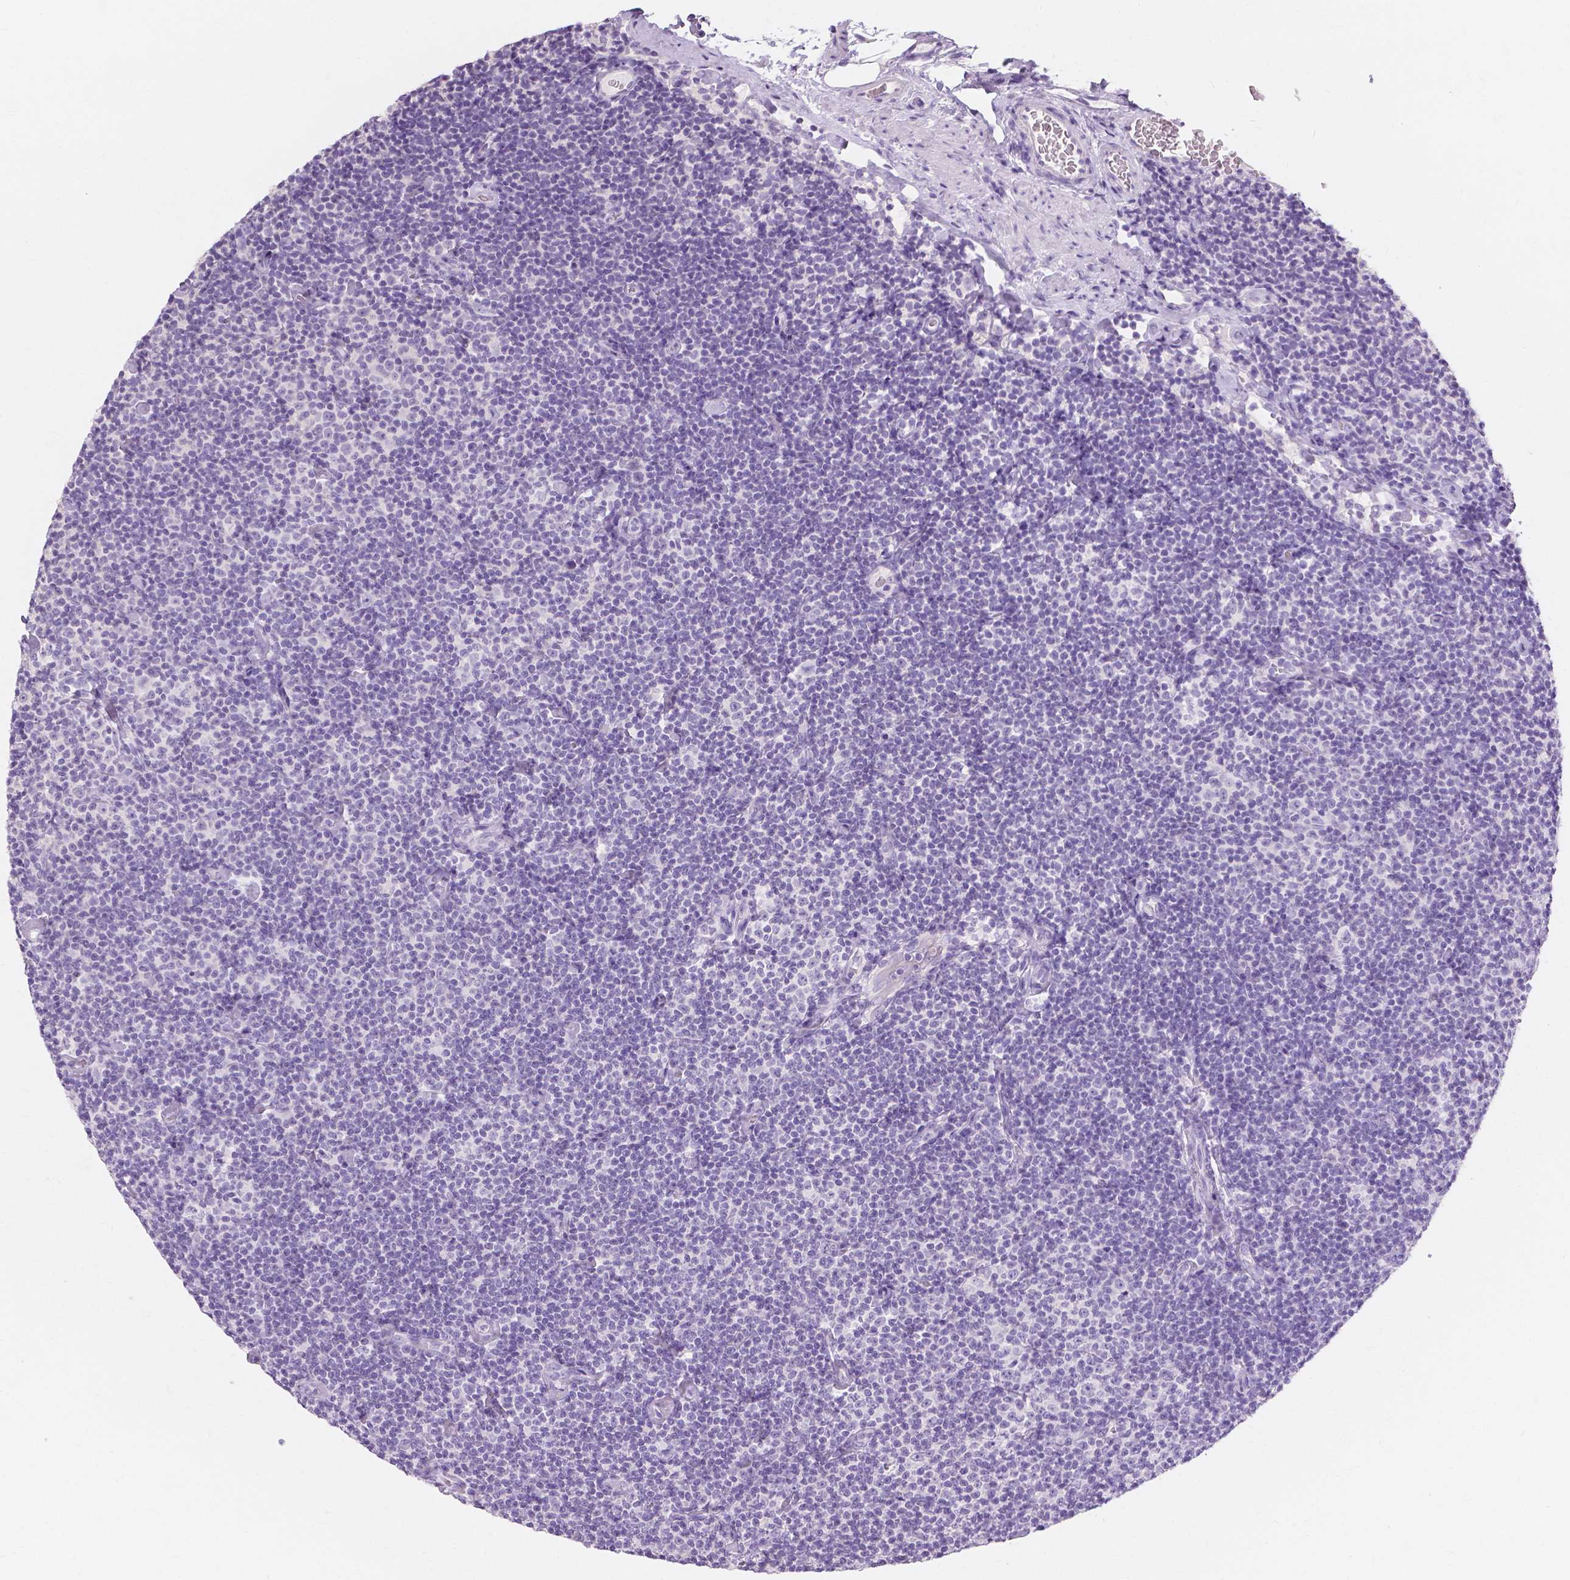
{"staining": {"intensity": "negative", "quantity": "none", "location": "none"}, "tissue": "lymphoma", "cell_type": "Tumor cells", "image_type": "cancer", "snomed": [{"axis": "morphology", "description": "Malignant lymphoma, non-Hodgkin's type, Low grade"}, {"axis": "topography", "description": "Lymph node"}], "caption": "A high-resolution image shows immunohistochemistry staining of lymphoma, which shows no significant staining in tumor cells.", "gene": "MUC12", "patient": {"sex": "male", "age": 81}}